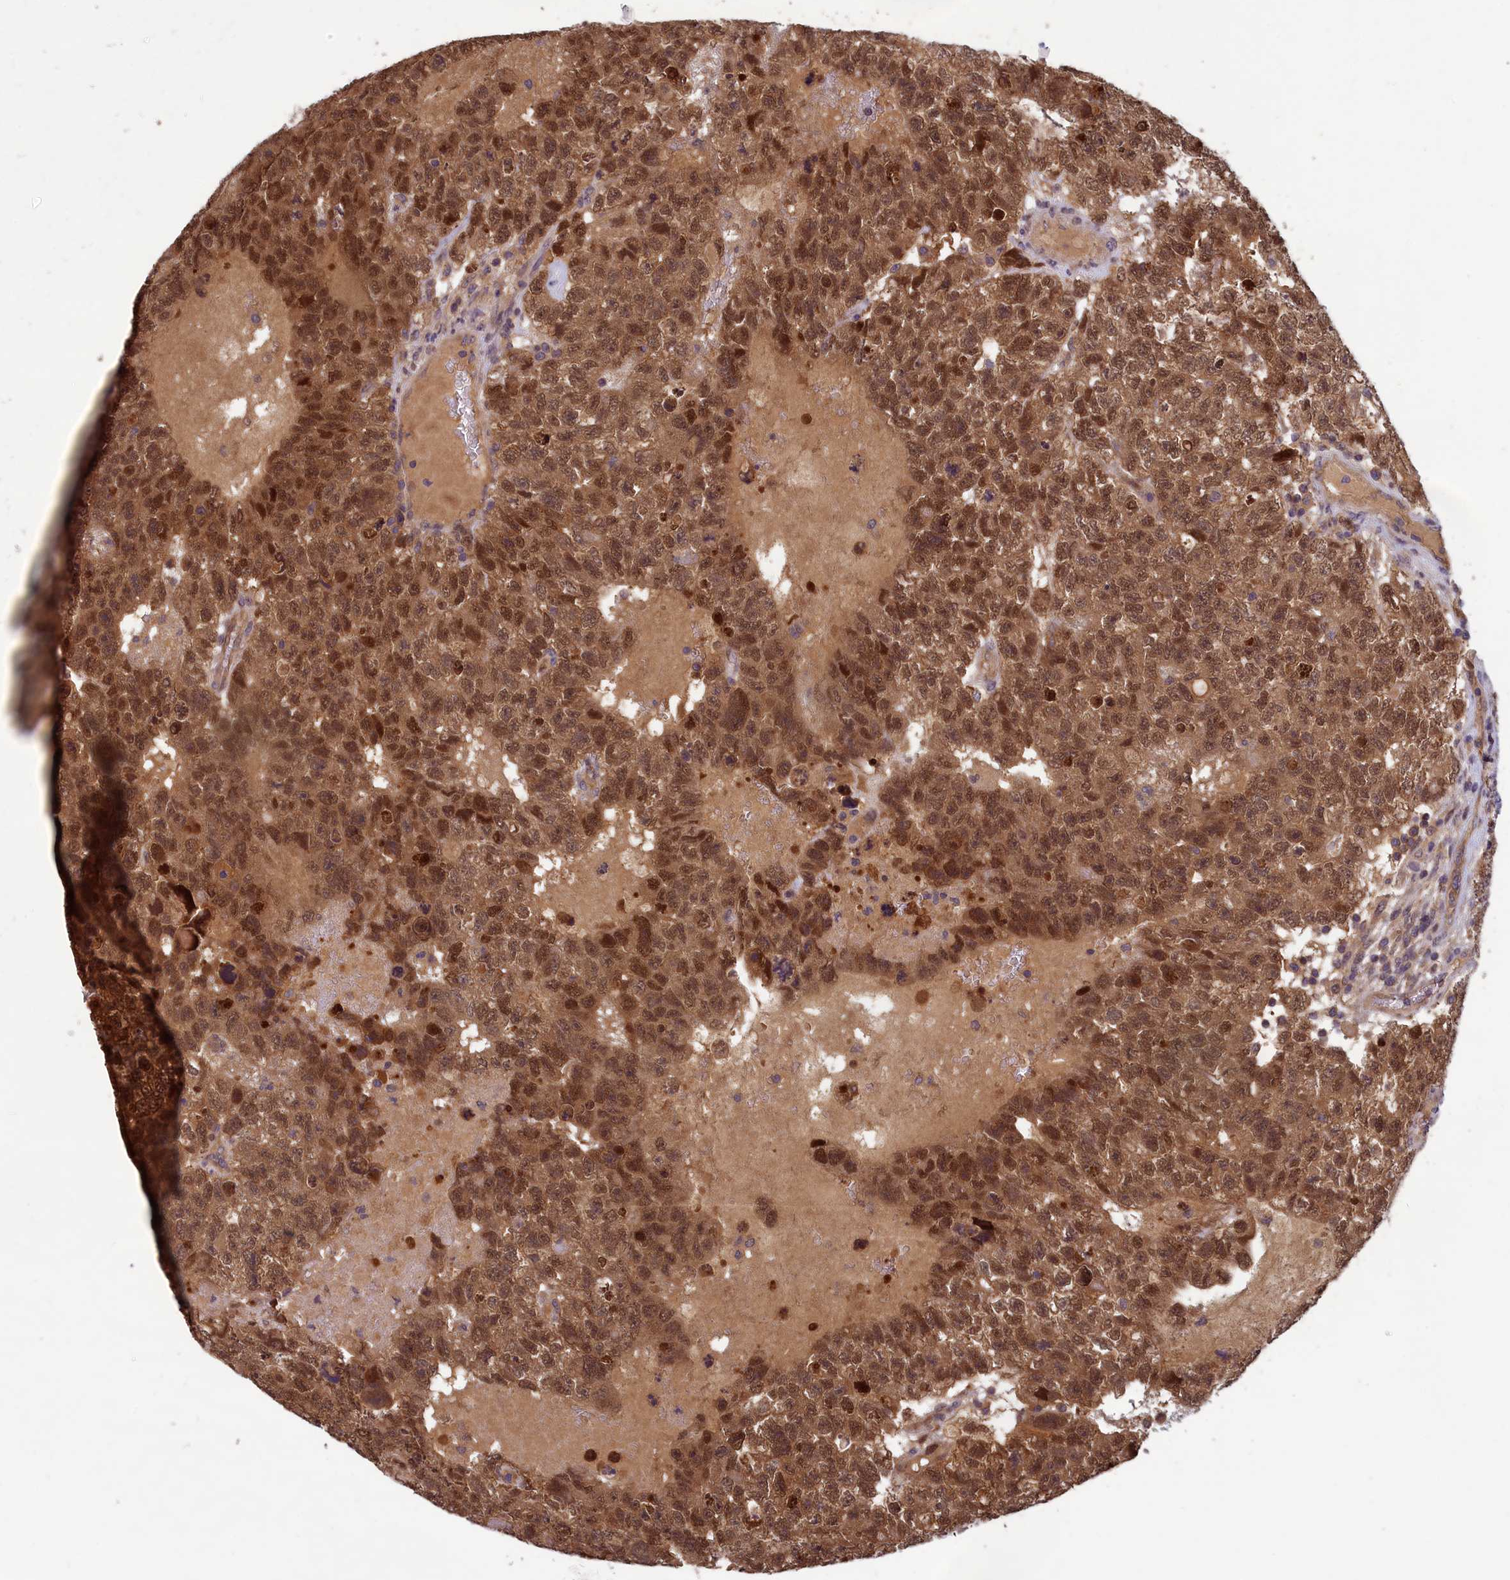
{"staining": {"intensity": "moderate", "quantity": ">75%", "location": "cytoplasmic/membranous,nuclear"}, "tissue": "testis cancer", "cell_type": "Tumor cells", "image_type": "cancer", "snomed": [{"axis": "morphology", "description": "Carcinoma, Embryonal, NOS"}, {"axis": "topography", "description": "Testis"}], "caption": "Embryonal carcinoma (testis) stained with DAB IHC displays medium levels of moderate cytoplasmic/membranous and nuclear expression in about >75% of tumor cells.", "gene": "CCDC15", "patient": {"sex": "male", "age": 26}}